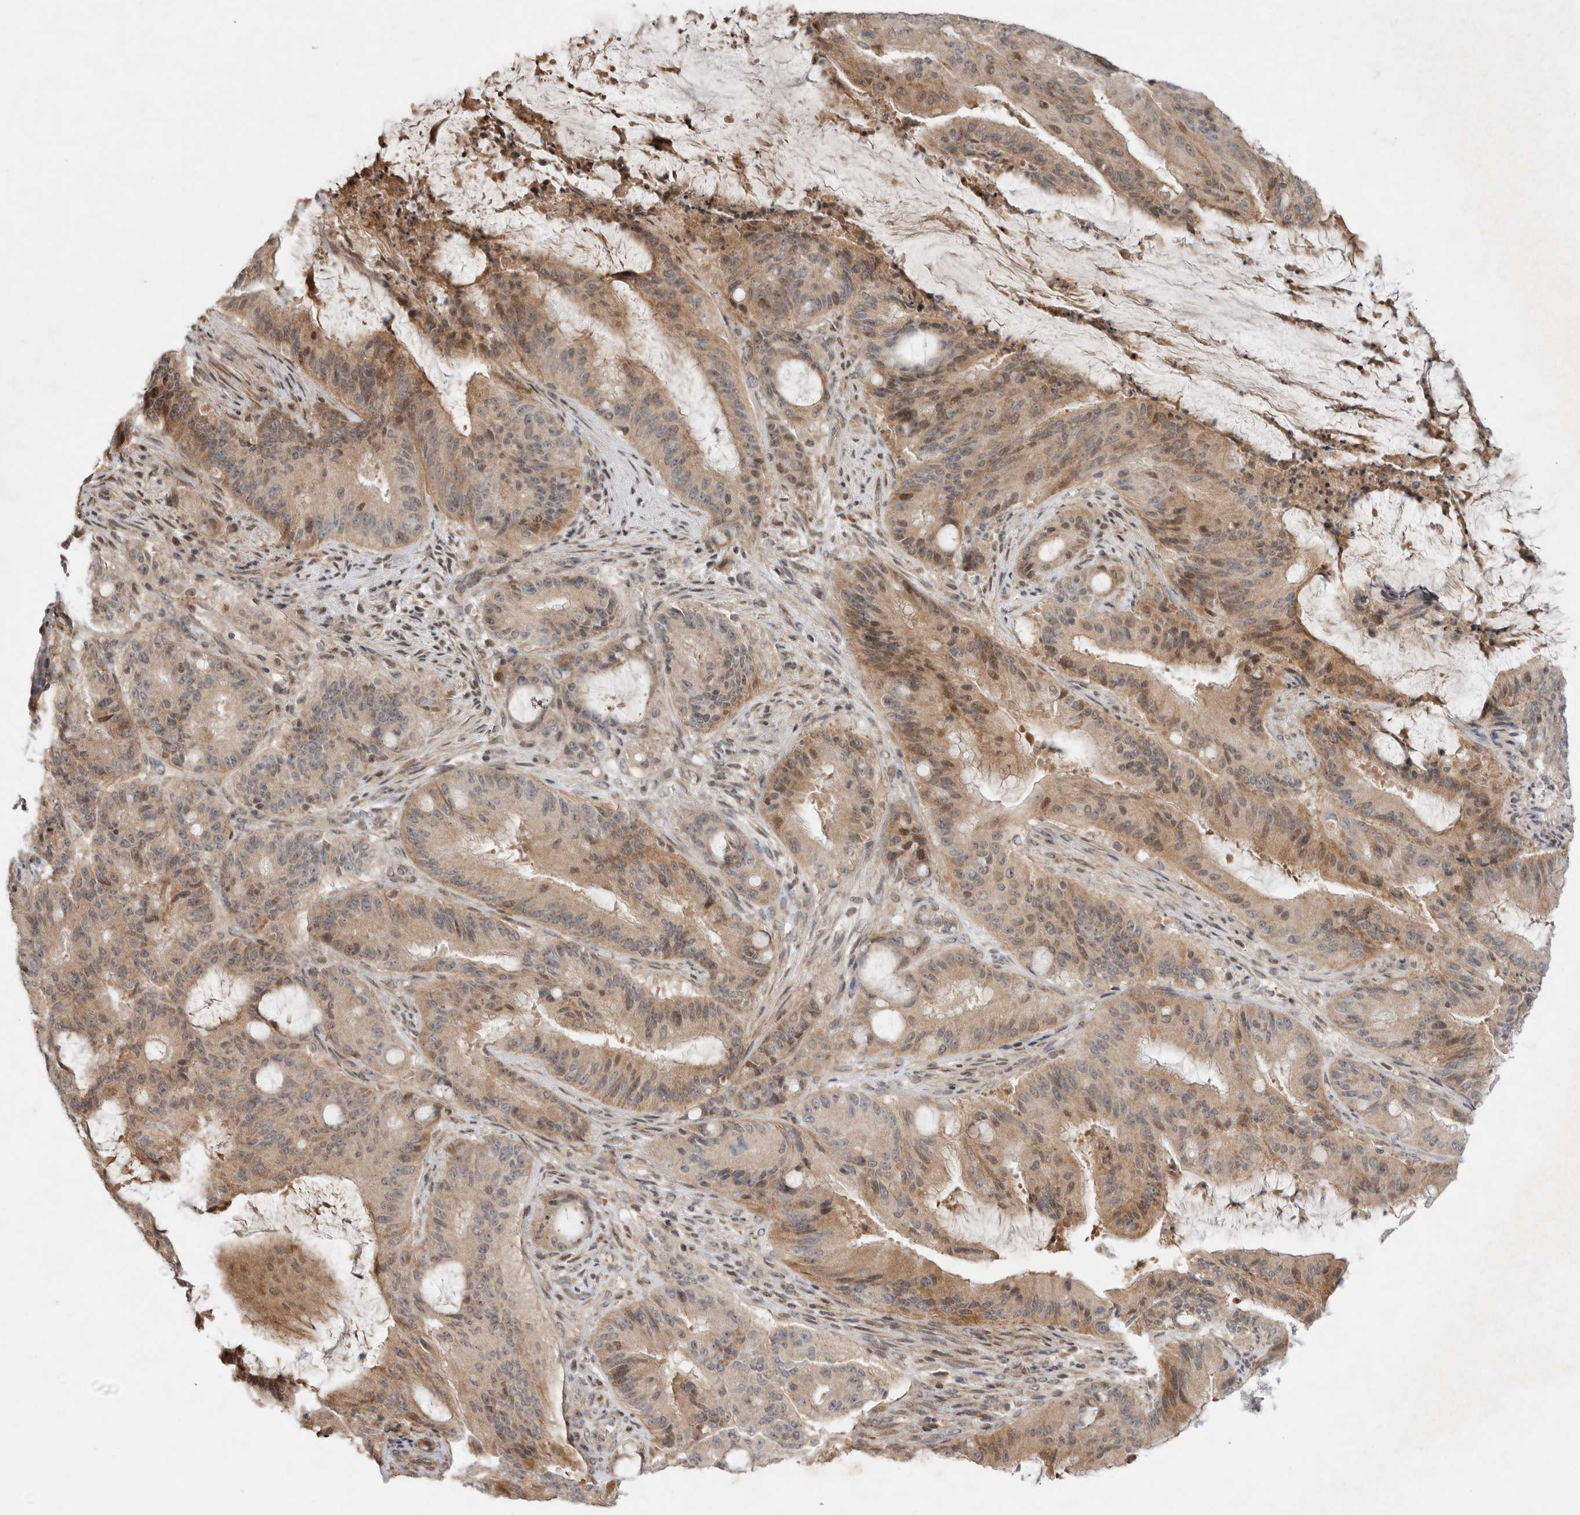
{"staining": {"intensity": "moderate", "quantity": ">75%", "location": "cytoplasmic/membranous,nuclear"}, "tissue": "liver cancer", "cell_type": "Tumor cells", "image_type": "cancer", "snomed": [{"axis": "morphology", "description": "Normal tissue, NOS"}, {"axis": "morphology", "description": "Cholangiocarcinoma"}, {"axis": "topography", "description": "Liver"}, {"axis": "topography", "description": "Peripheral nerve tissue"}], "caption": "Moderate cytoplasmic/membranous and nuclear positivity is seen in about >75% of tumor cells in cholangiocarcinoma (liver).", "gene": "EIF2AK1", "patient": {"sex": "female", "age": 73}}